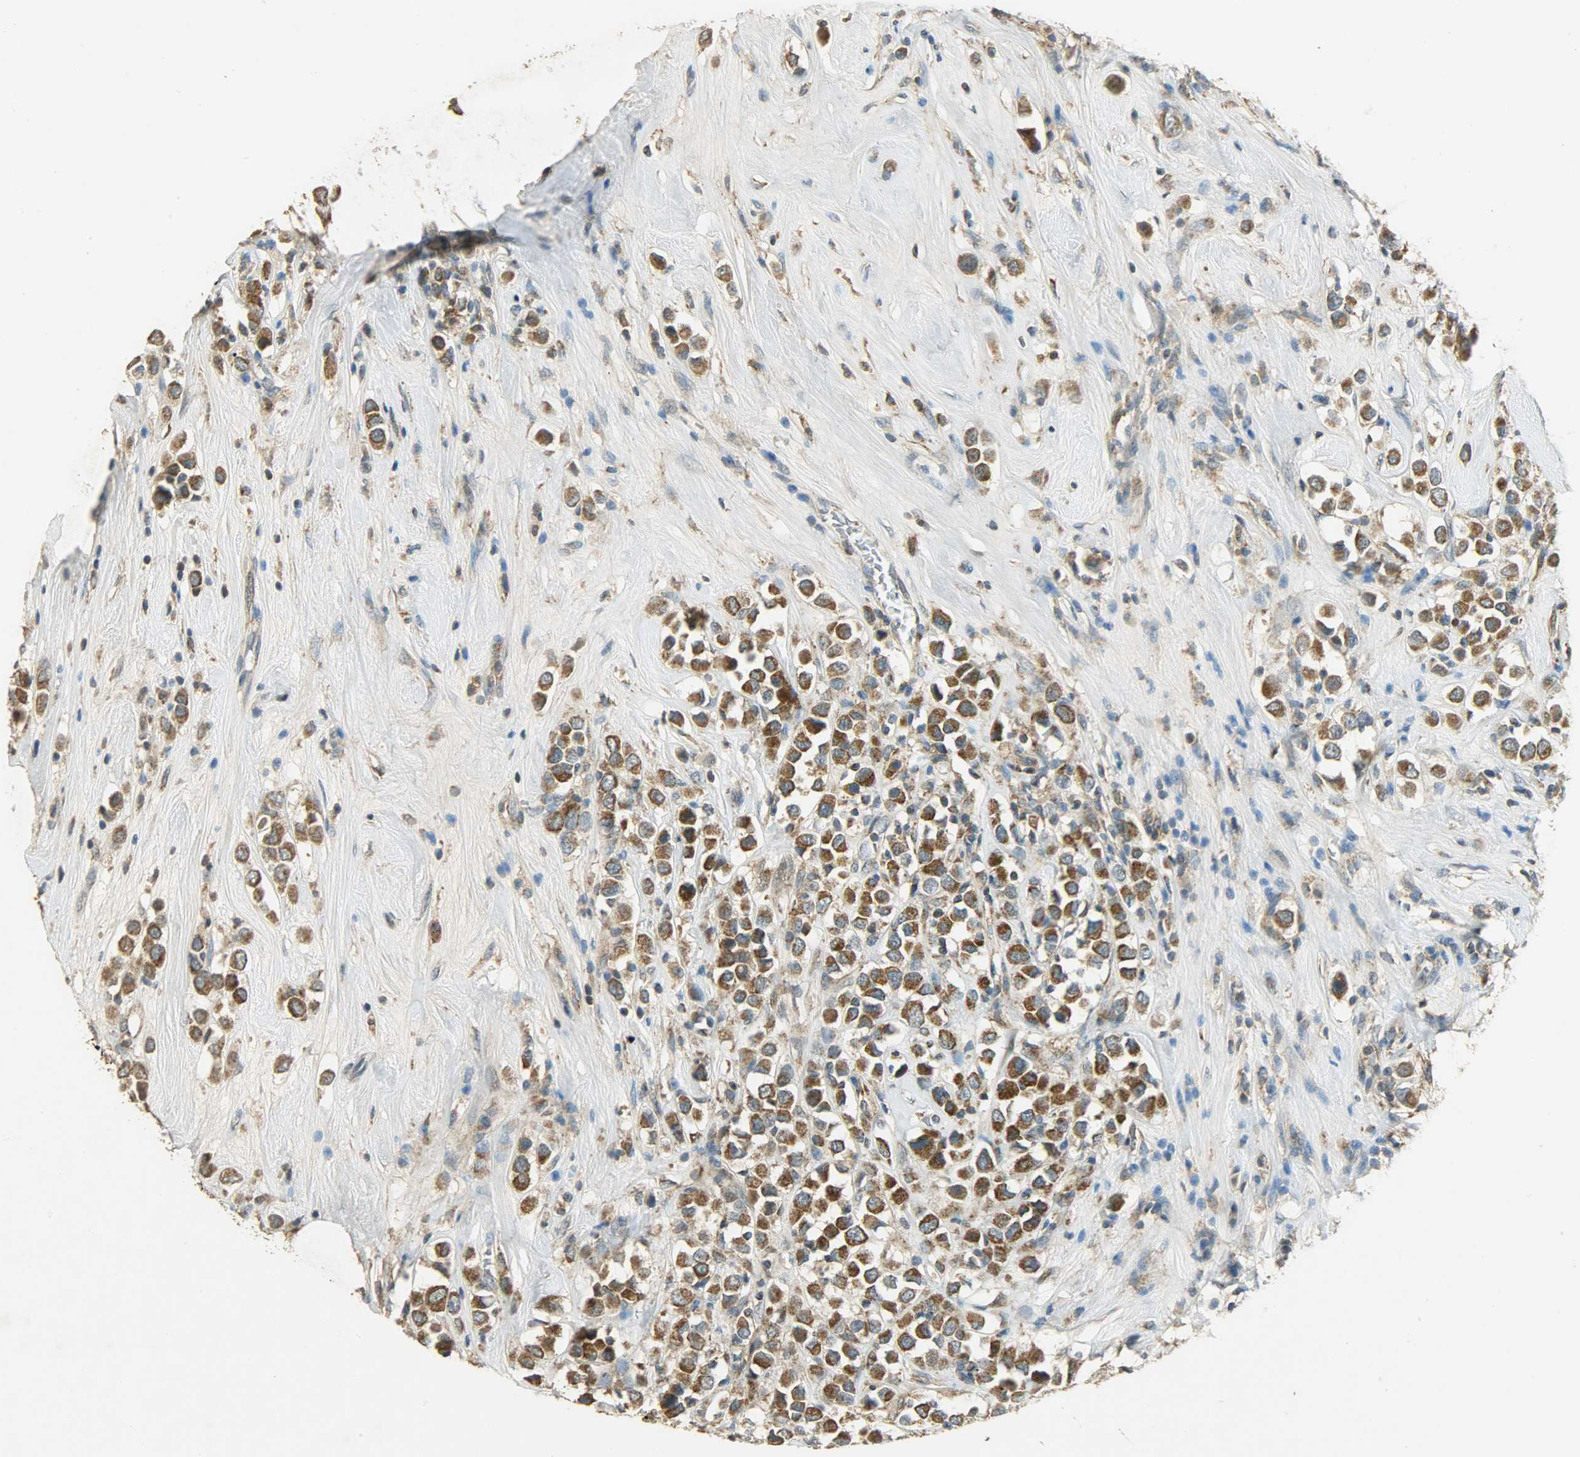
{"staining": {"intensity": "moderate", "quantity": ">75%", "location": "cytoplasmic/membranous"}, "tissue": "breast cancer", "cell_type": "Tumor cells", "image_type": "cancer", "snomed": [{"axis": "morphology", "description": "Duct carcinoma"}, {"axis": "topography", "description": "Breast"}], "caption": "A micrograph of human breast cancer stained for a protein displays moderate cytoplasmic/membranous brown staining in tumor cells.", "gene": "HDHD5", "patient": {"sex": "female", "age": 61}}